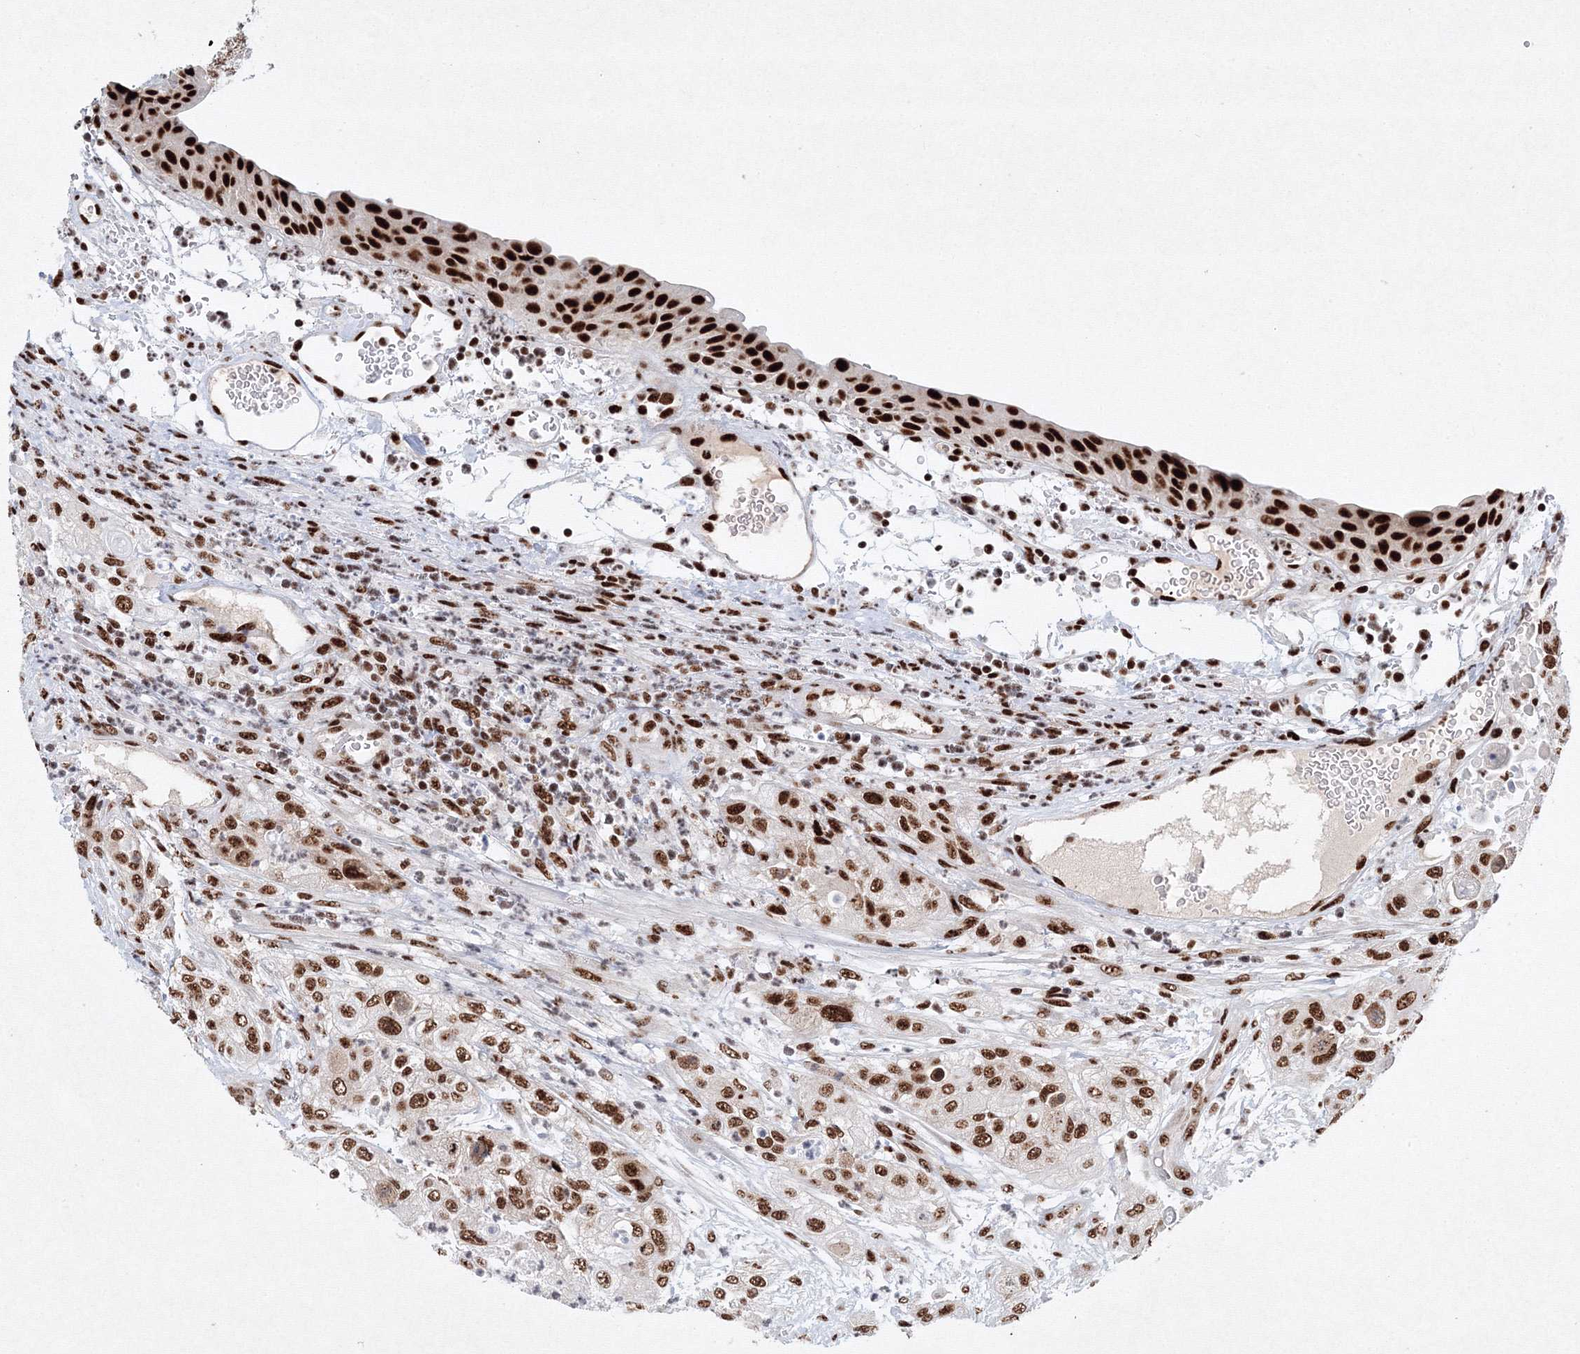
{"staining": {"intensity": "moderate", "quantity": ">75%", "location": "nuclear"}, "tissue": "urothelial cancer", "cell_type": "Tumor cells", "image_type": "cancer", "snomed": [{"axis": "morphology", "description": "Urothelial carcinoma, High grade"}, {"axis": "topography", "description": "Urinary bladder"}], "caption": "Moderate nuclear staining for a protein is present in approximately >75% of tumor cells of urothelial carcinoma (high-grade) using IHC.", "gene": "SNRPC", "patient": {"sex": "female", "age": 79}}